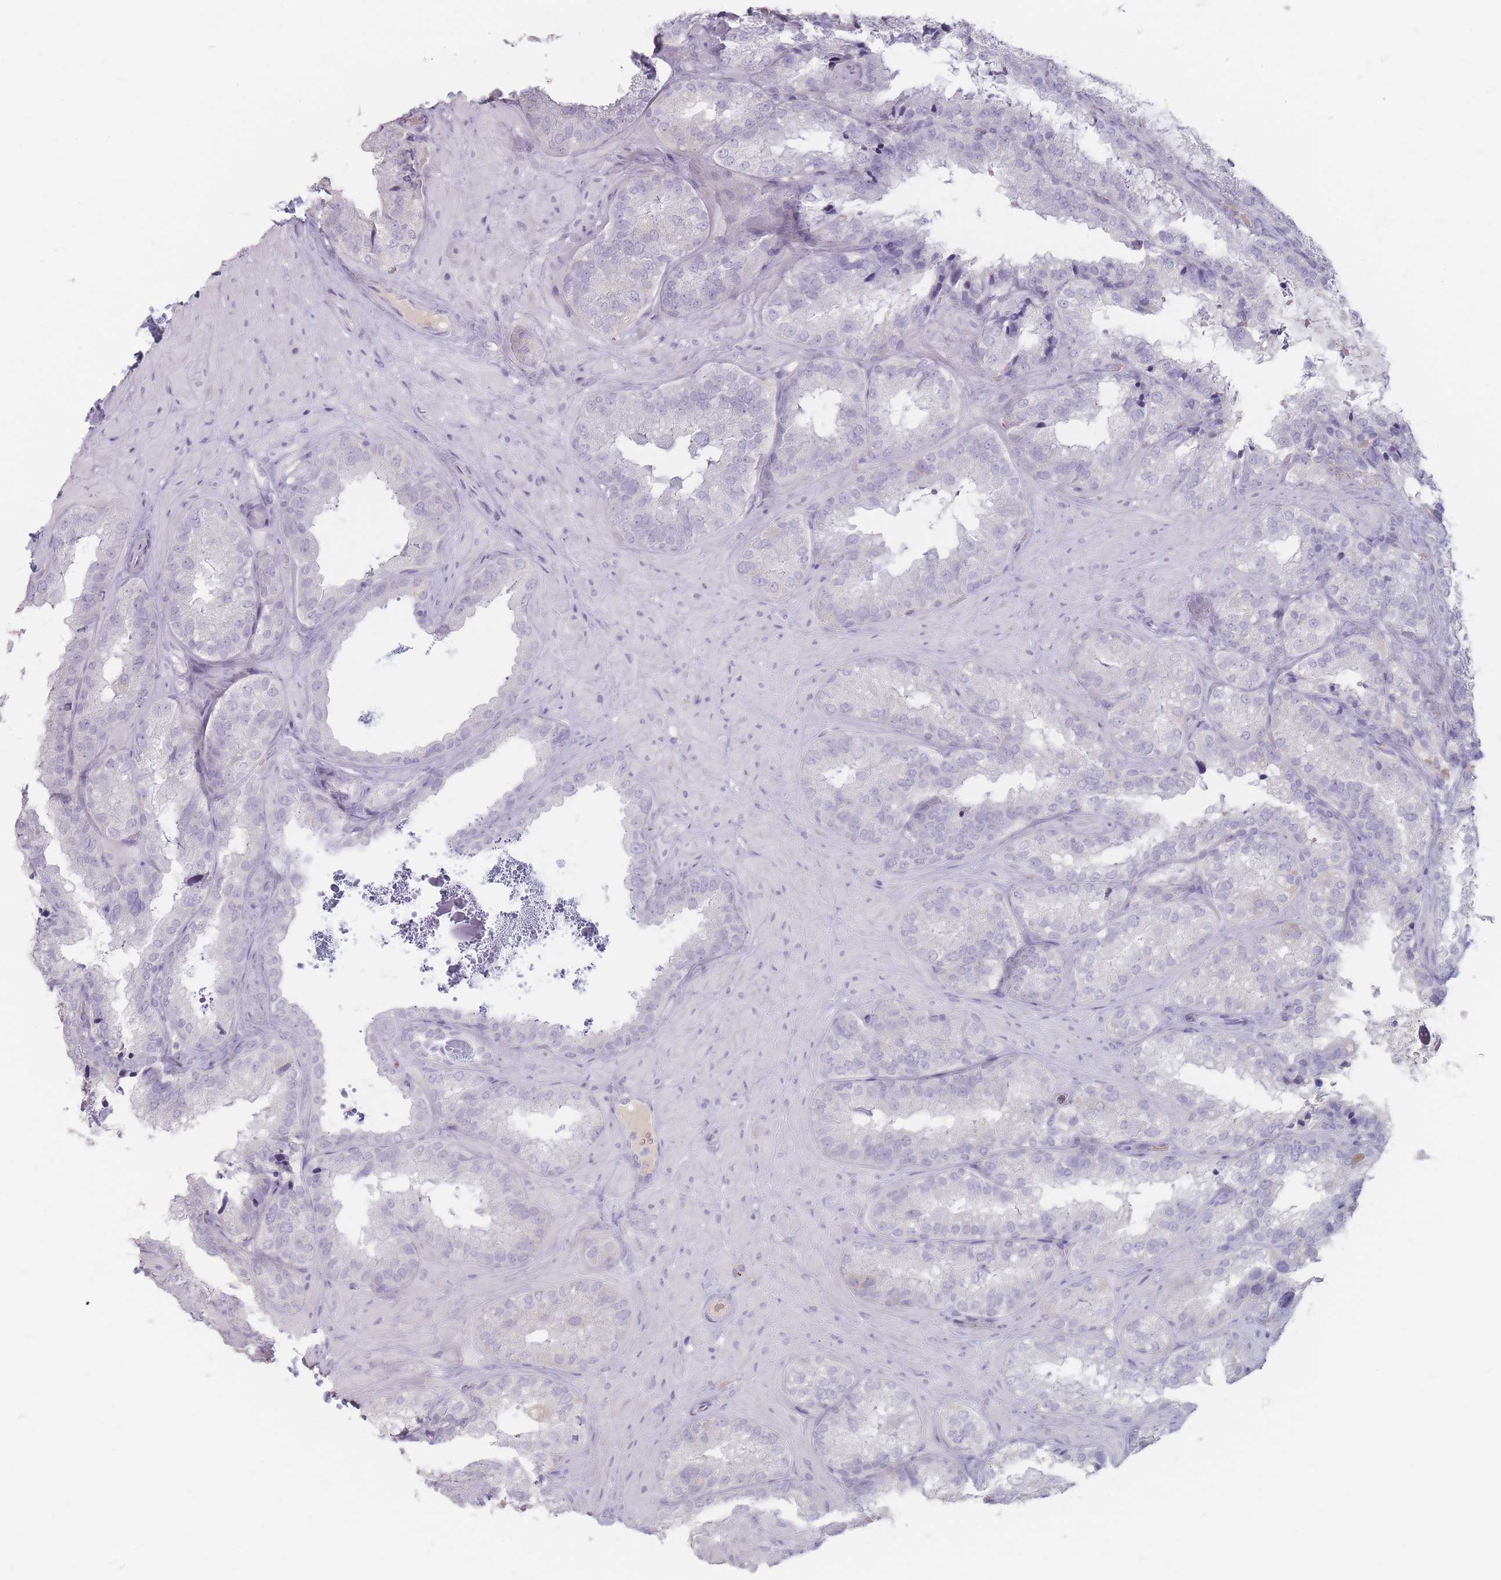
{"staining": {"intensity": "negative", "quantity": "none", "location": "none"}, "tissue": "seminal vesicle", "cell_type": "Glandular cells", "image_type": "normal", "snomed": [{"axis": "morphology", "description": "Normal tissue, NOS"}, {"axis": "topography", "description": "Seminal veicle"}], "caption": "This is an immunohistochemistry histopathology image of unremarkable seminal vesicle. There is no positivity in glandular cells.", "gene": "HELZ2", "patient": {"sex": "male", "age": 58}}